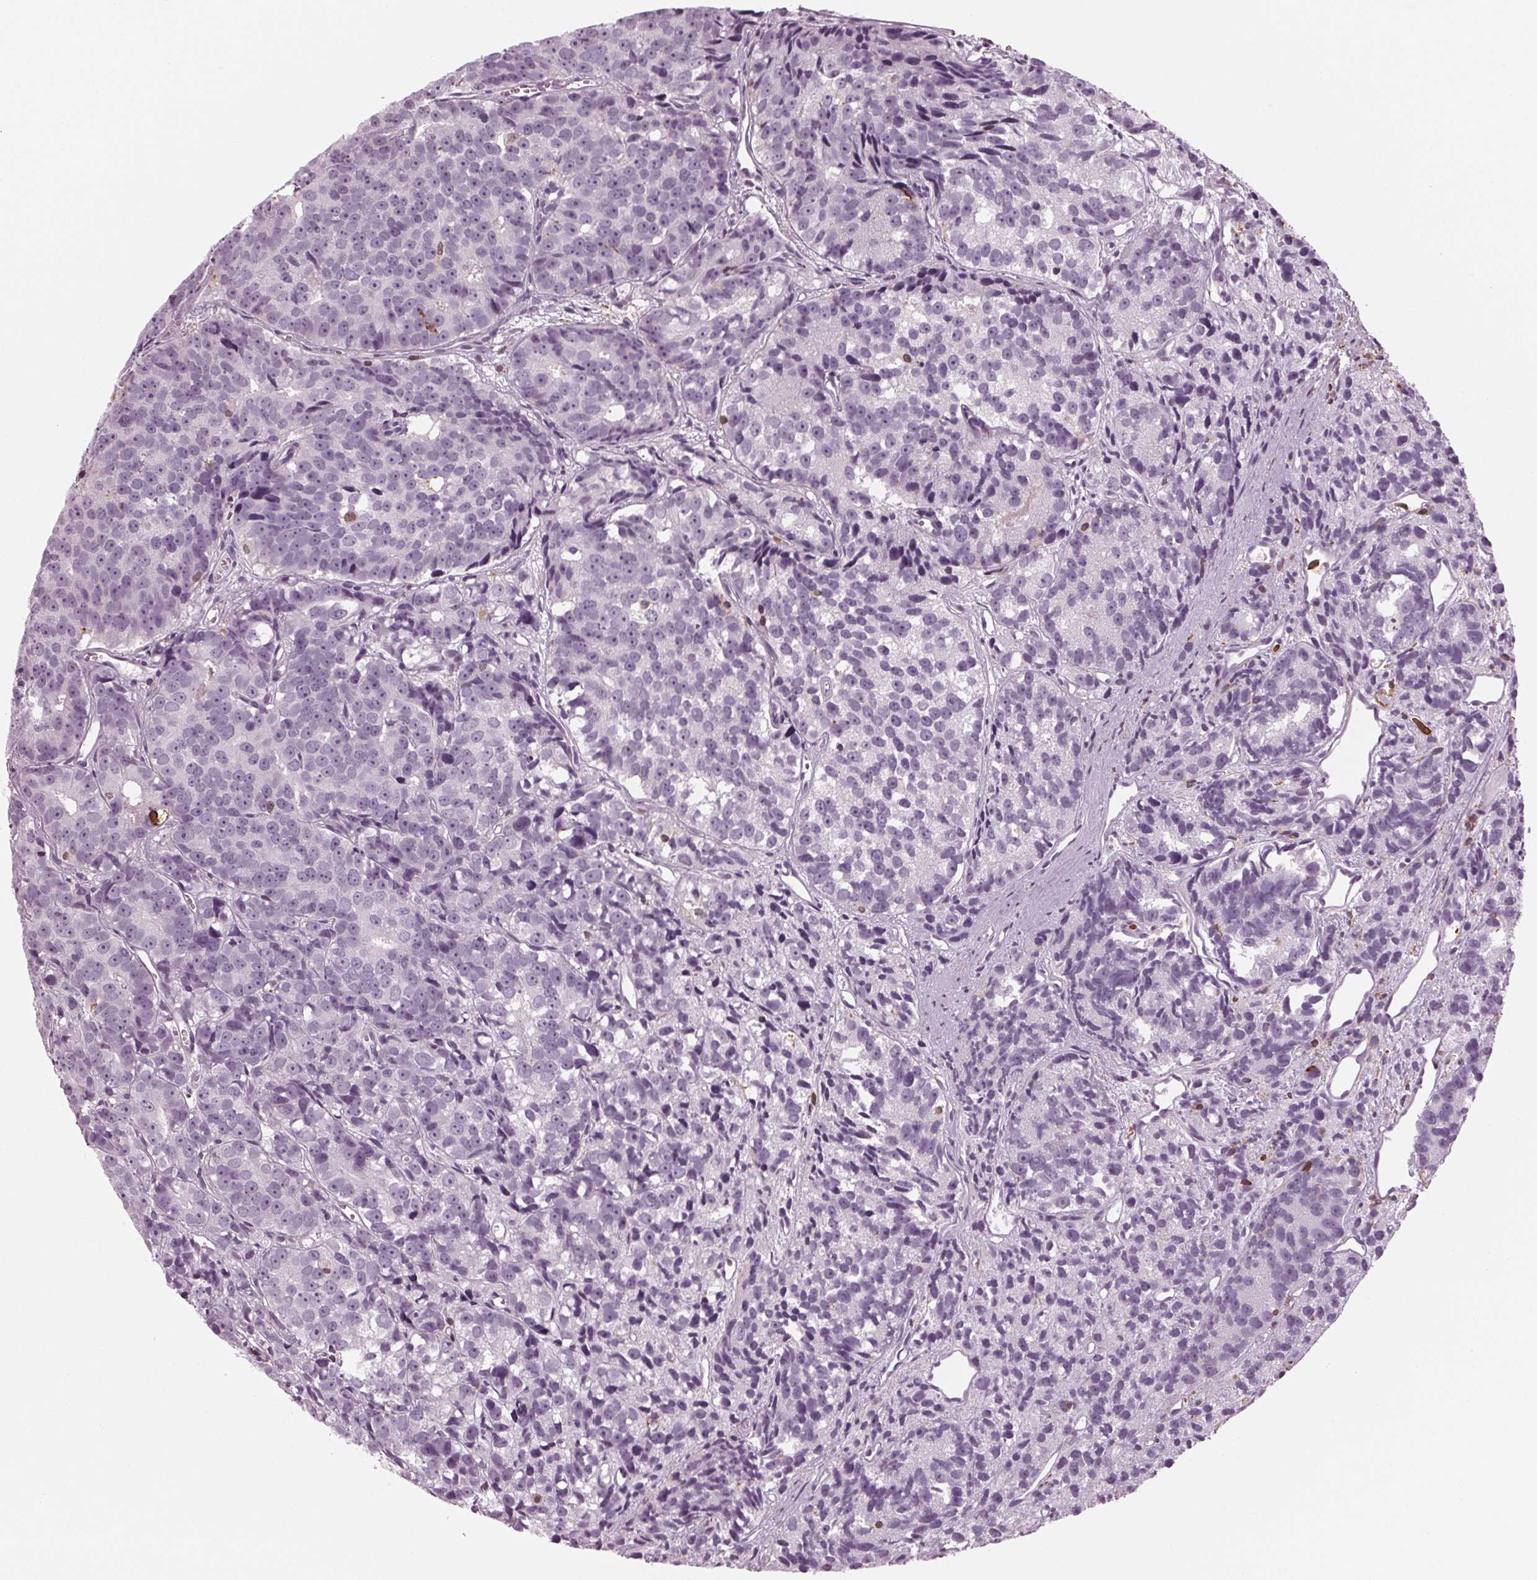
{"staining": {"intensity": "negative", "quantity": "none", "location": "none"}, "tissue": "prostate cancer", "cell_type": "Tumor cells", "image_type": "cancer", "snomed": [{"axis": "morphology", "description": "Adenocarcinoma, High grade"}, {"axis": "topography", "description": "Prostate"}], "caption": "Immunohistochemical staining of prostate cancer (adenocarcinoma (high-grade)) displays no significant positivity in tumor cells.", "gene": "BTLA", "patient": {"sex": "male", "age": 77}}